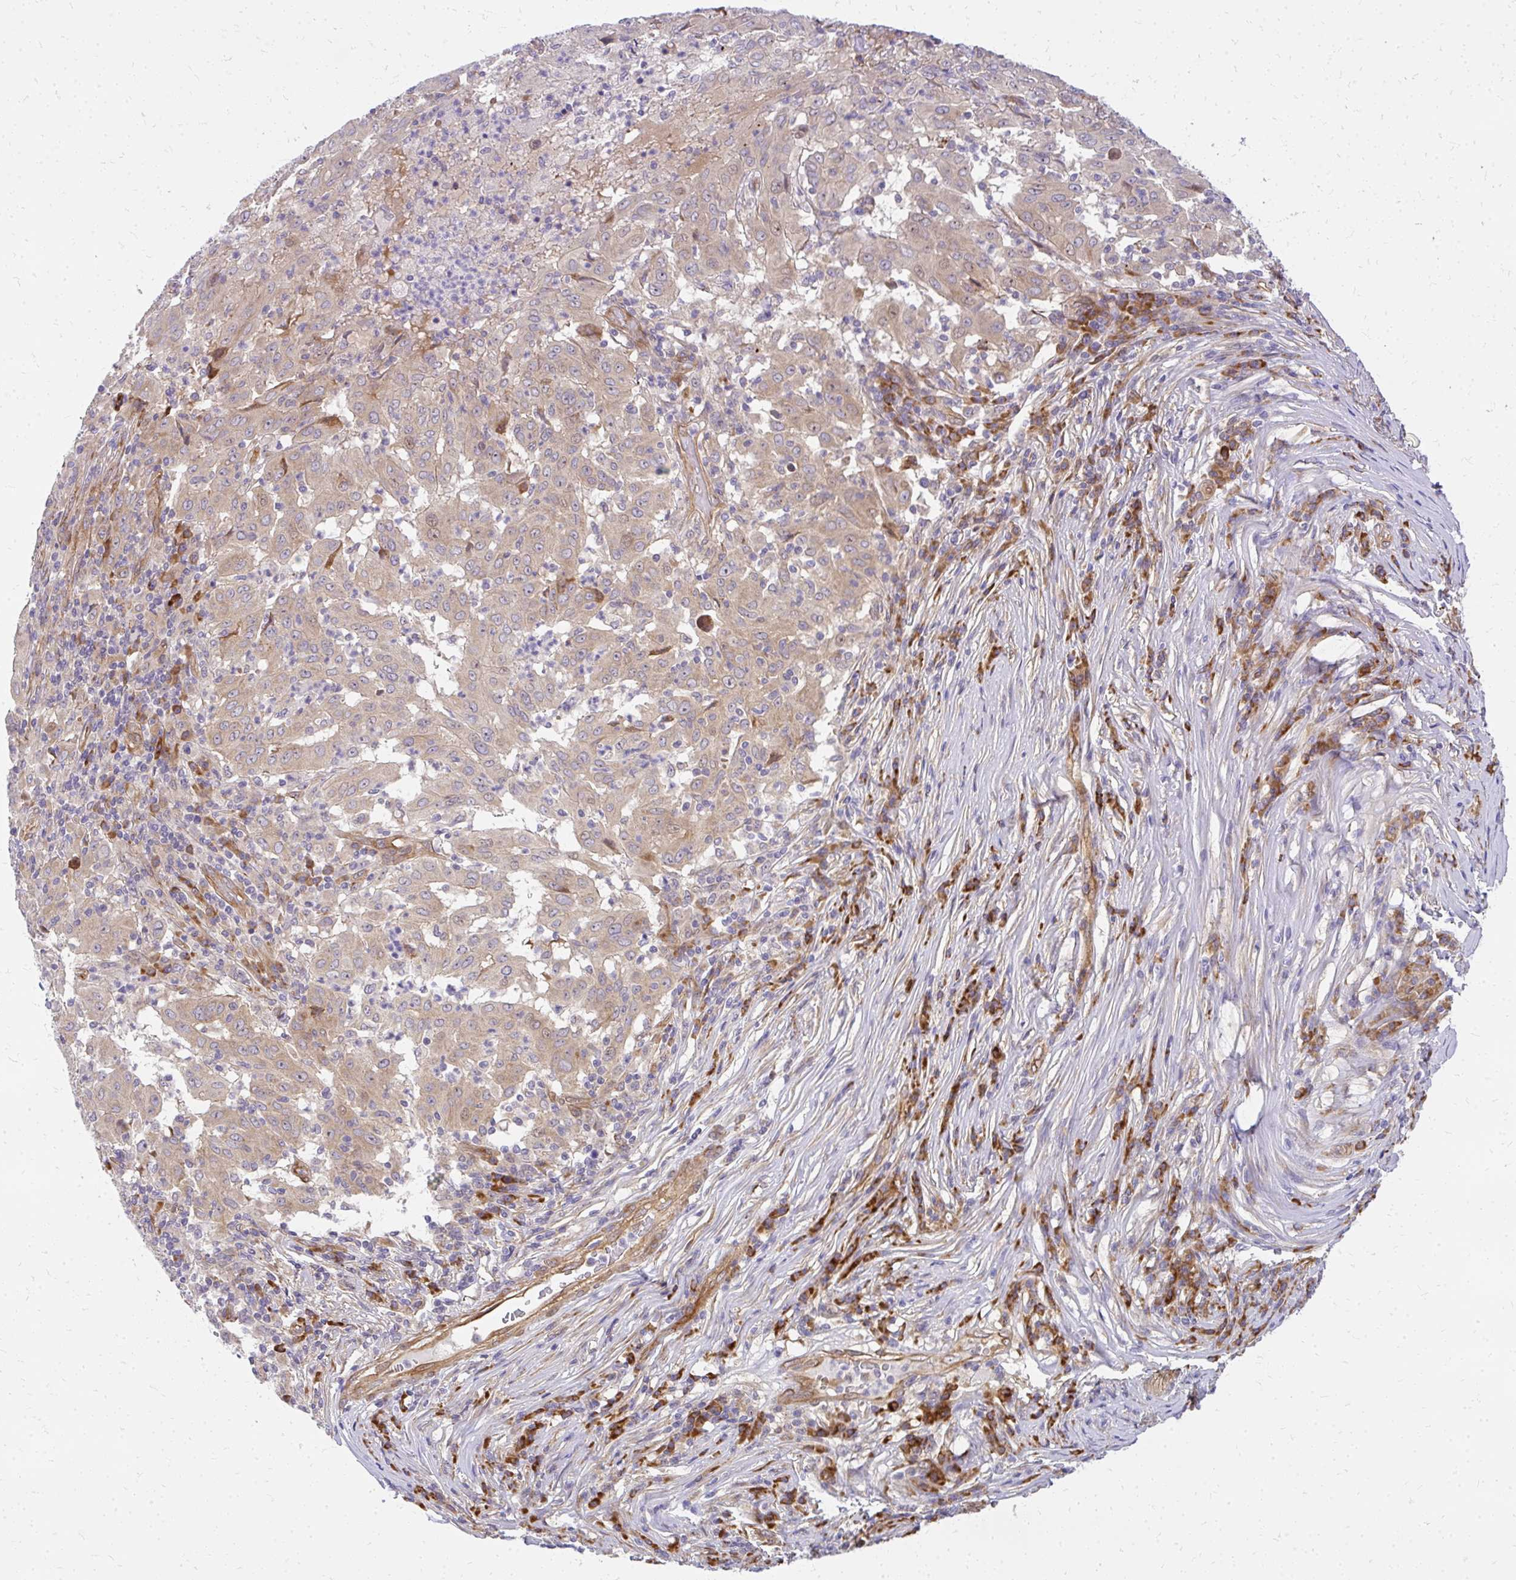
{"staining": {"intensity": "weak", "quantity": "25%-75%", "location": "cytoplasmic/membranous"}, "tissue": "pancreatic cancer", "cell_type": "Tumor cells", "image_type": "cancer", "snomed": [{"axis": "morphology", "description": "Adenocarcinoma, NOS"}, {"axis": "topography", "description": "Pancreas"}], "caption": "A brown stain labels weak cytoplasmic/membranous staining of a protein in pancreatic cancer (adenocarcinoma) tumor cells.", "gene": "RSKR", "patient": {"sex": "male", "age": 63}}